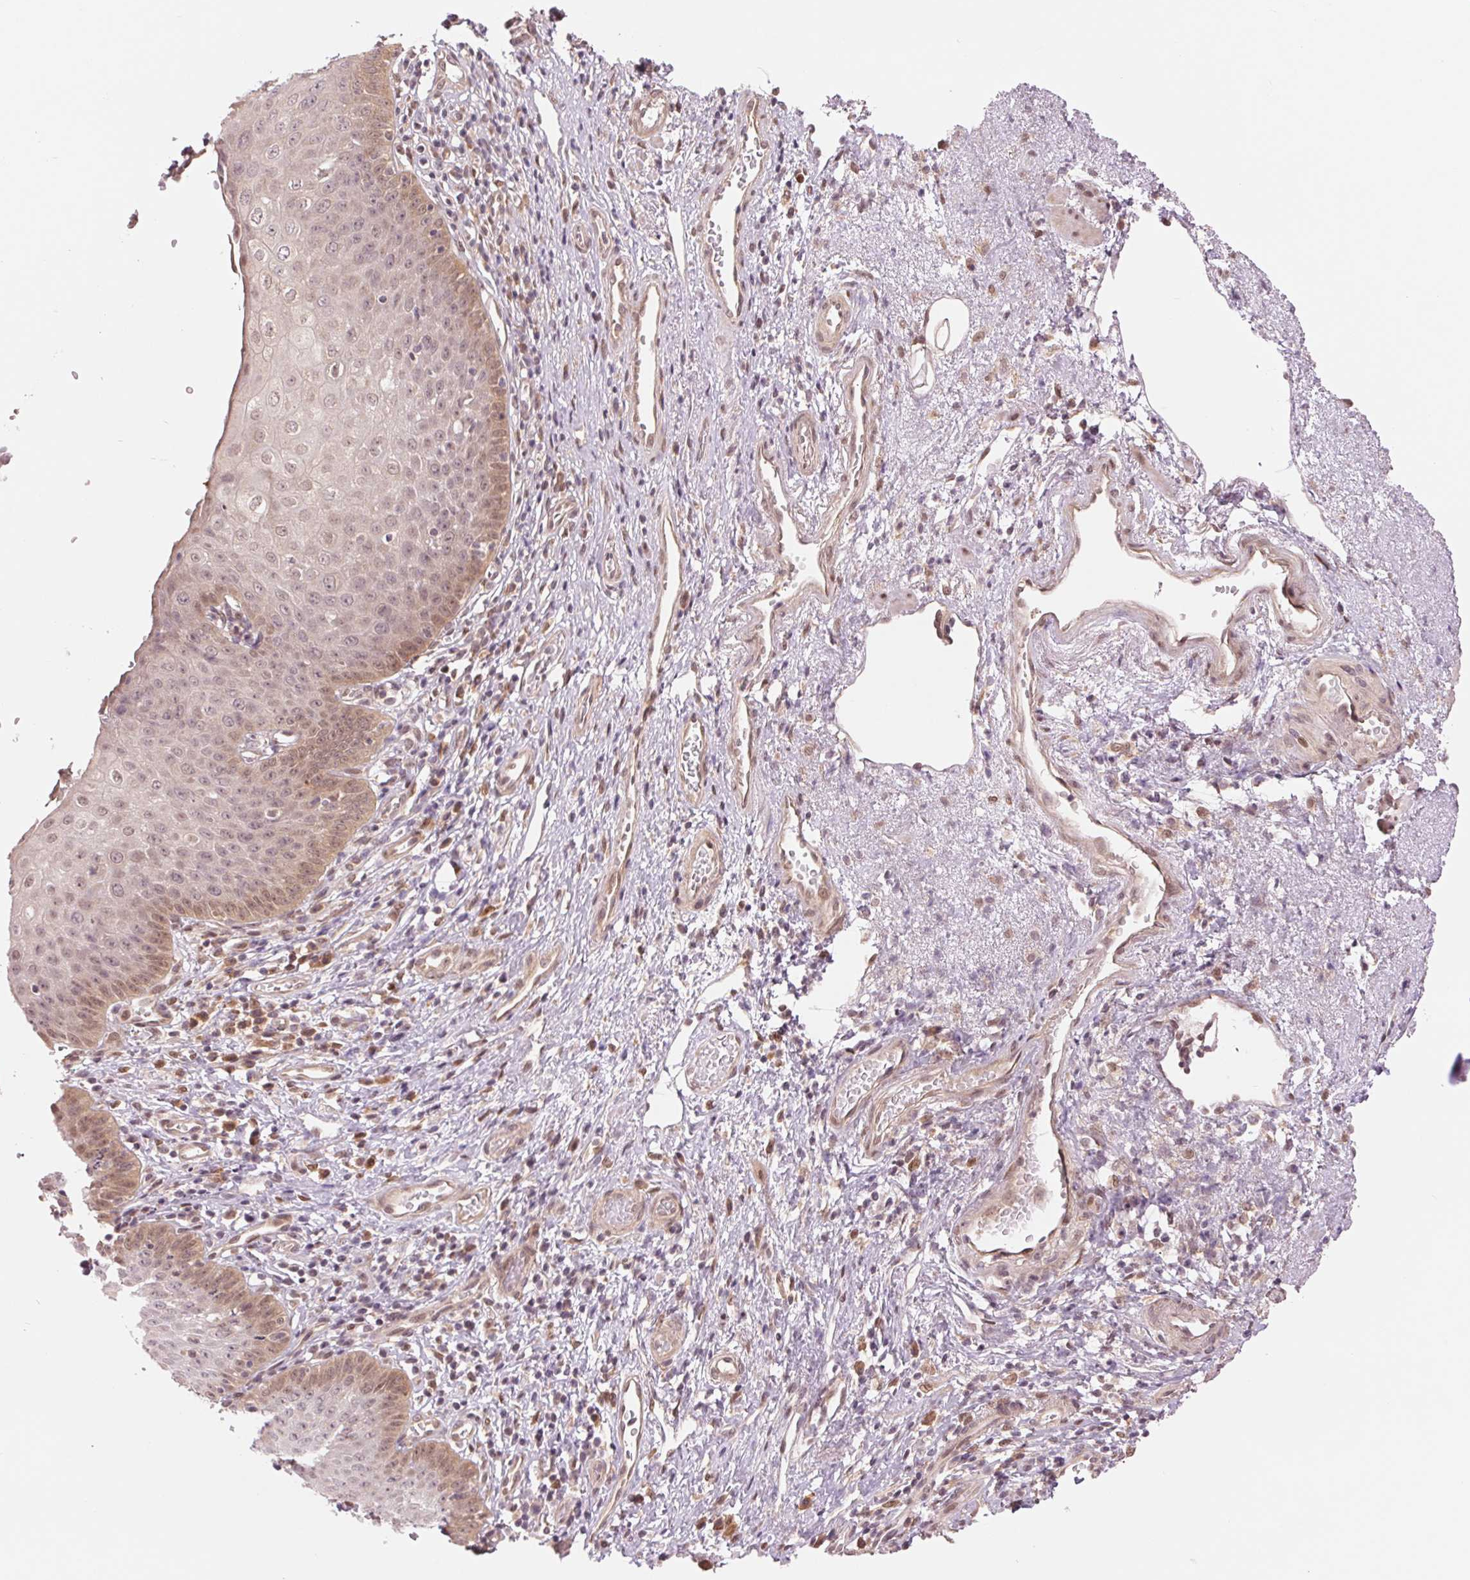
{"staining": {"intensity": "moderate", "quantity": "25%-75%", "location": "cytoplasmic/membranous,nuclear"}, "tissue": "esophagus", "cell_type": "Squamous epithelial cells", "image_type": "normal", "snomed": [{"axis": "morphology", "description": "Normal tissue, NOS"}, {"axis": "topography", "description": "Esophagus"}], "caption": "Immunohistochemical staining of benign human esophagus reveals 25%-75% levels of moderate cytoplasmic/membranous,nuclear protein positivity in approximately 25%-75% of squamous epithelial cells.", "gene": "ERI3", "patient": {"sex": "male", "age": 71}}